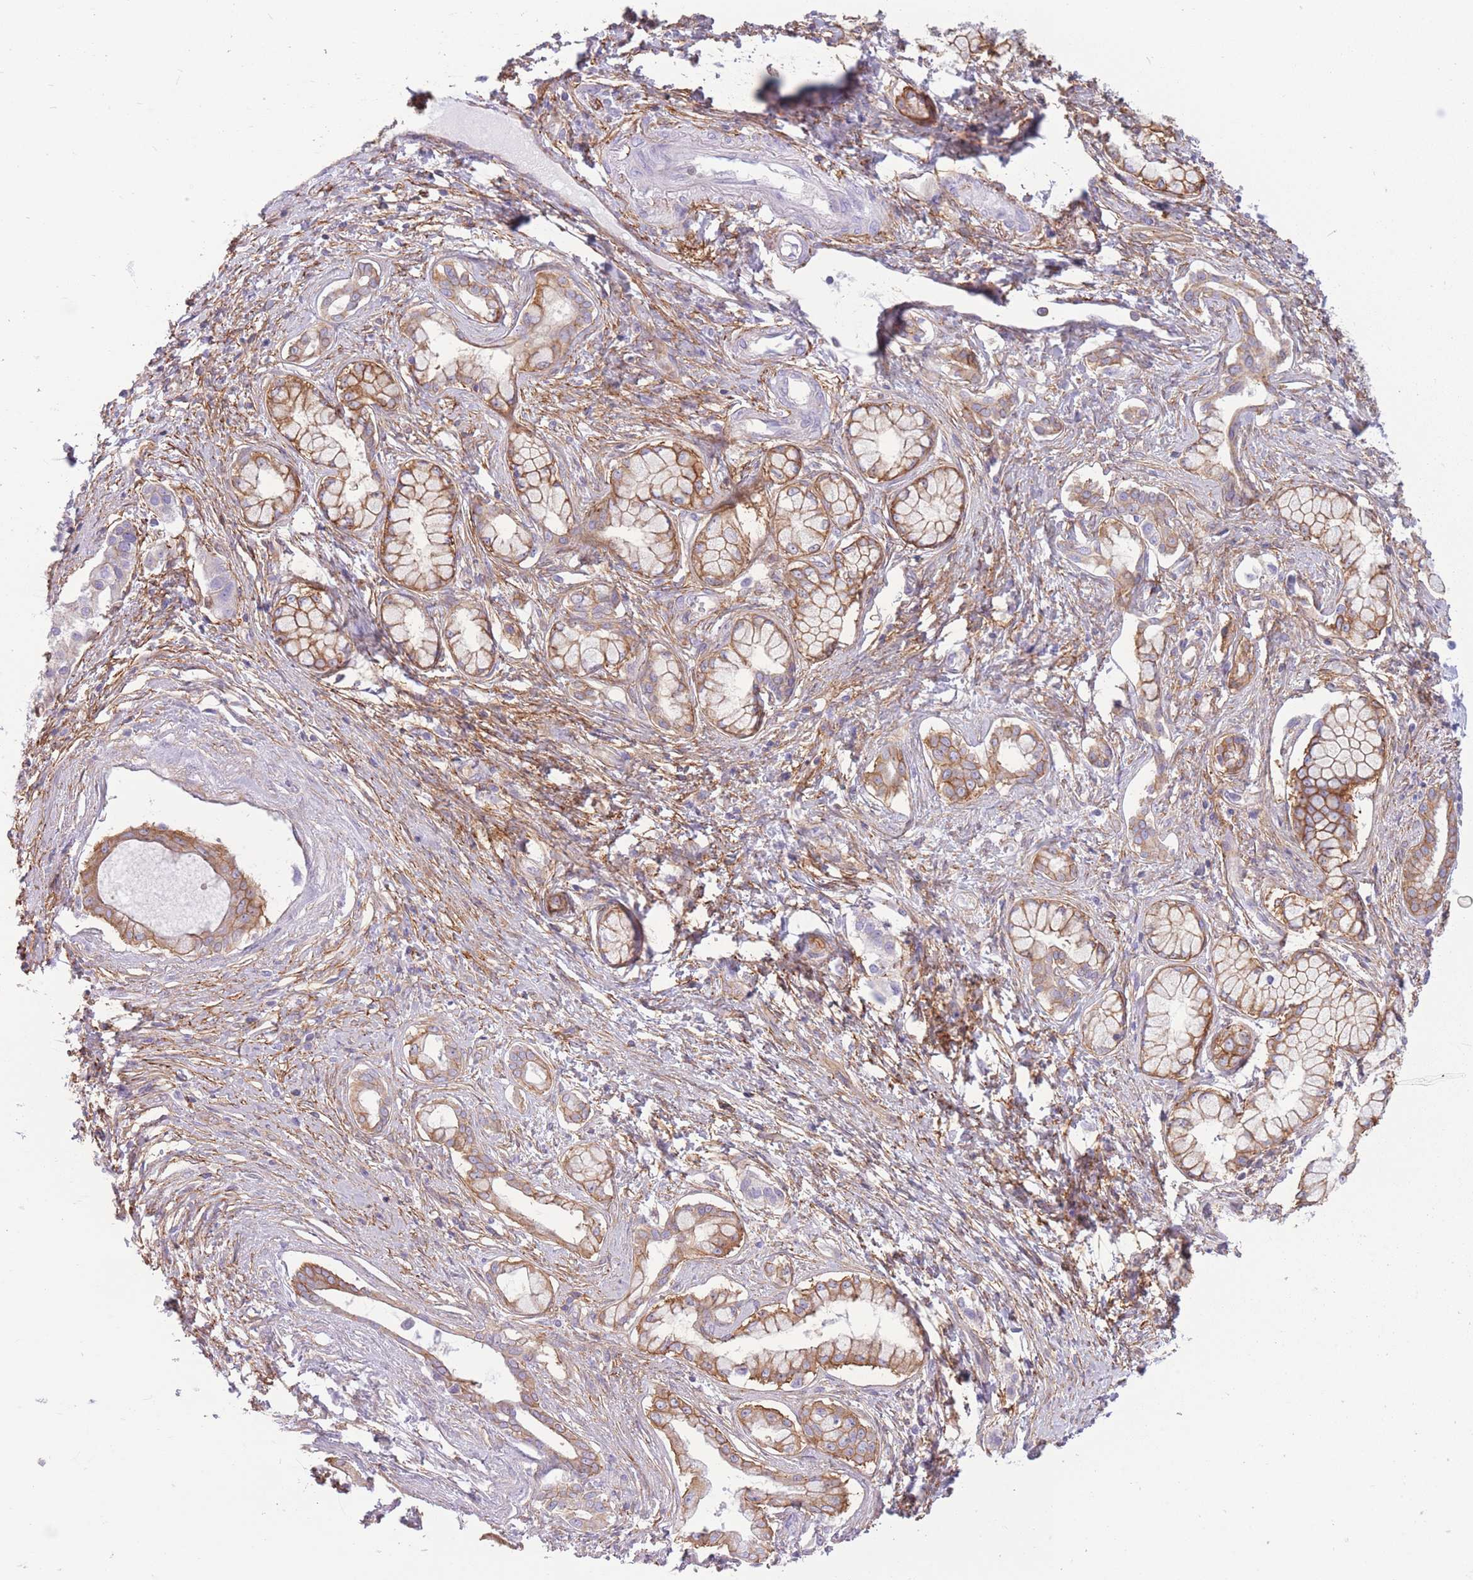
{"staining": {"intensity": "moderate", "quantity": ">75%", "location": "cytoplasmic/membranous"}, "tissue": "pancreatic cancer", "cell_type": "Tumor cells", "image_type": "cancer", "snomed": [{"axis": "morphology", "description": "Adenocarcinoma, NOS"}, {"axis": "topography", "description": "Pancreas"}], "caption": "An immunohistochemistry (IHC) photomicrograph of tumor tissue is shown. Protein staining in brown highlights moderate cytoplasmic/membranous positivity in pancreatic adenocarcinoma within tumor cells. The staining was performed using DAB (3,3'-diaminobenzidine), with brown indicating positive protein expression. Nuclei are stained blue with hematoxylin.", "gene": "ADD1", "patient": {"sex": "male", "age": 70}}